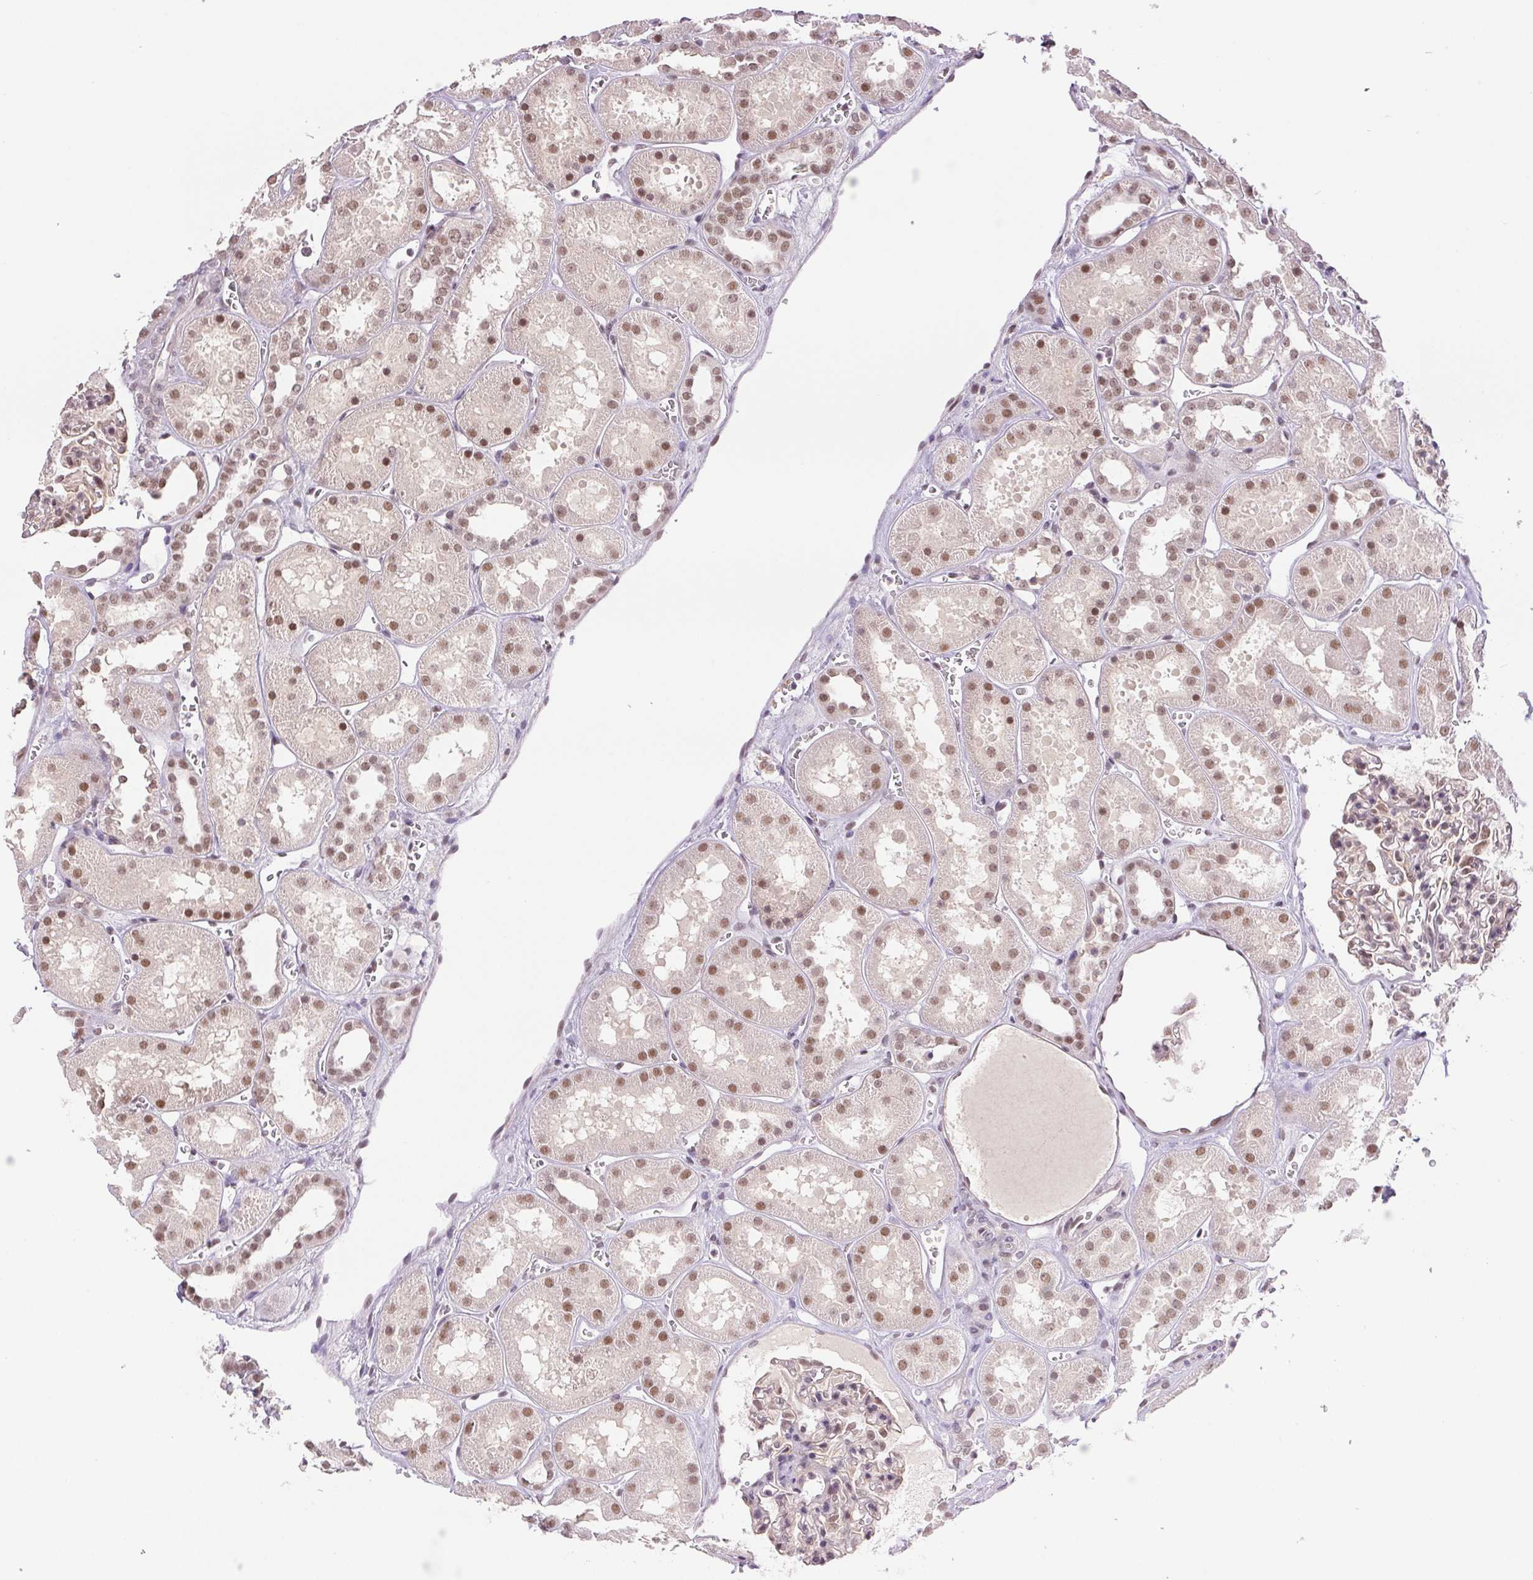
{"staining": {"intensity": "moderate", "quantity": "25%-75%", "location": "nuclear"}, "tissue": "kidney", "cell_type": "Cells in glomeruli", "image_type": "normal", "snomed": [{"axis": "morphology", "description": "Normal tissue, NOS"}, {"axis": "topography", "description": "Kidney"}], "caption": "An immunohistochemistry (IHC) image of normal tissue is shown. Protein staining in brown shows moderate nuclear positivity in kidney within cells in glomeruli. (DAB (3,3'-diaminobenzidine) IHC with brightfield microscopy, high magnification).", "gene": "PRPF18", "patient": {"sex": "female", "age": 41}}